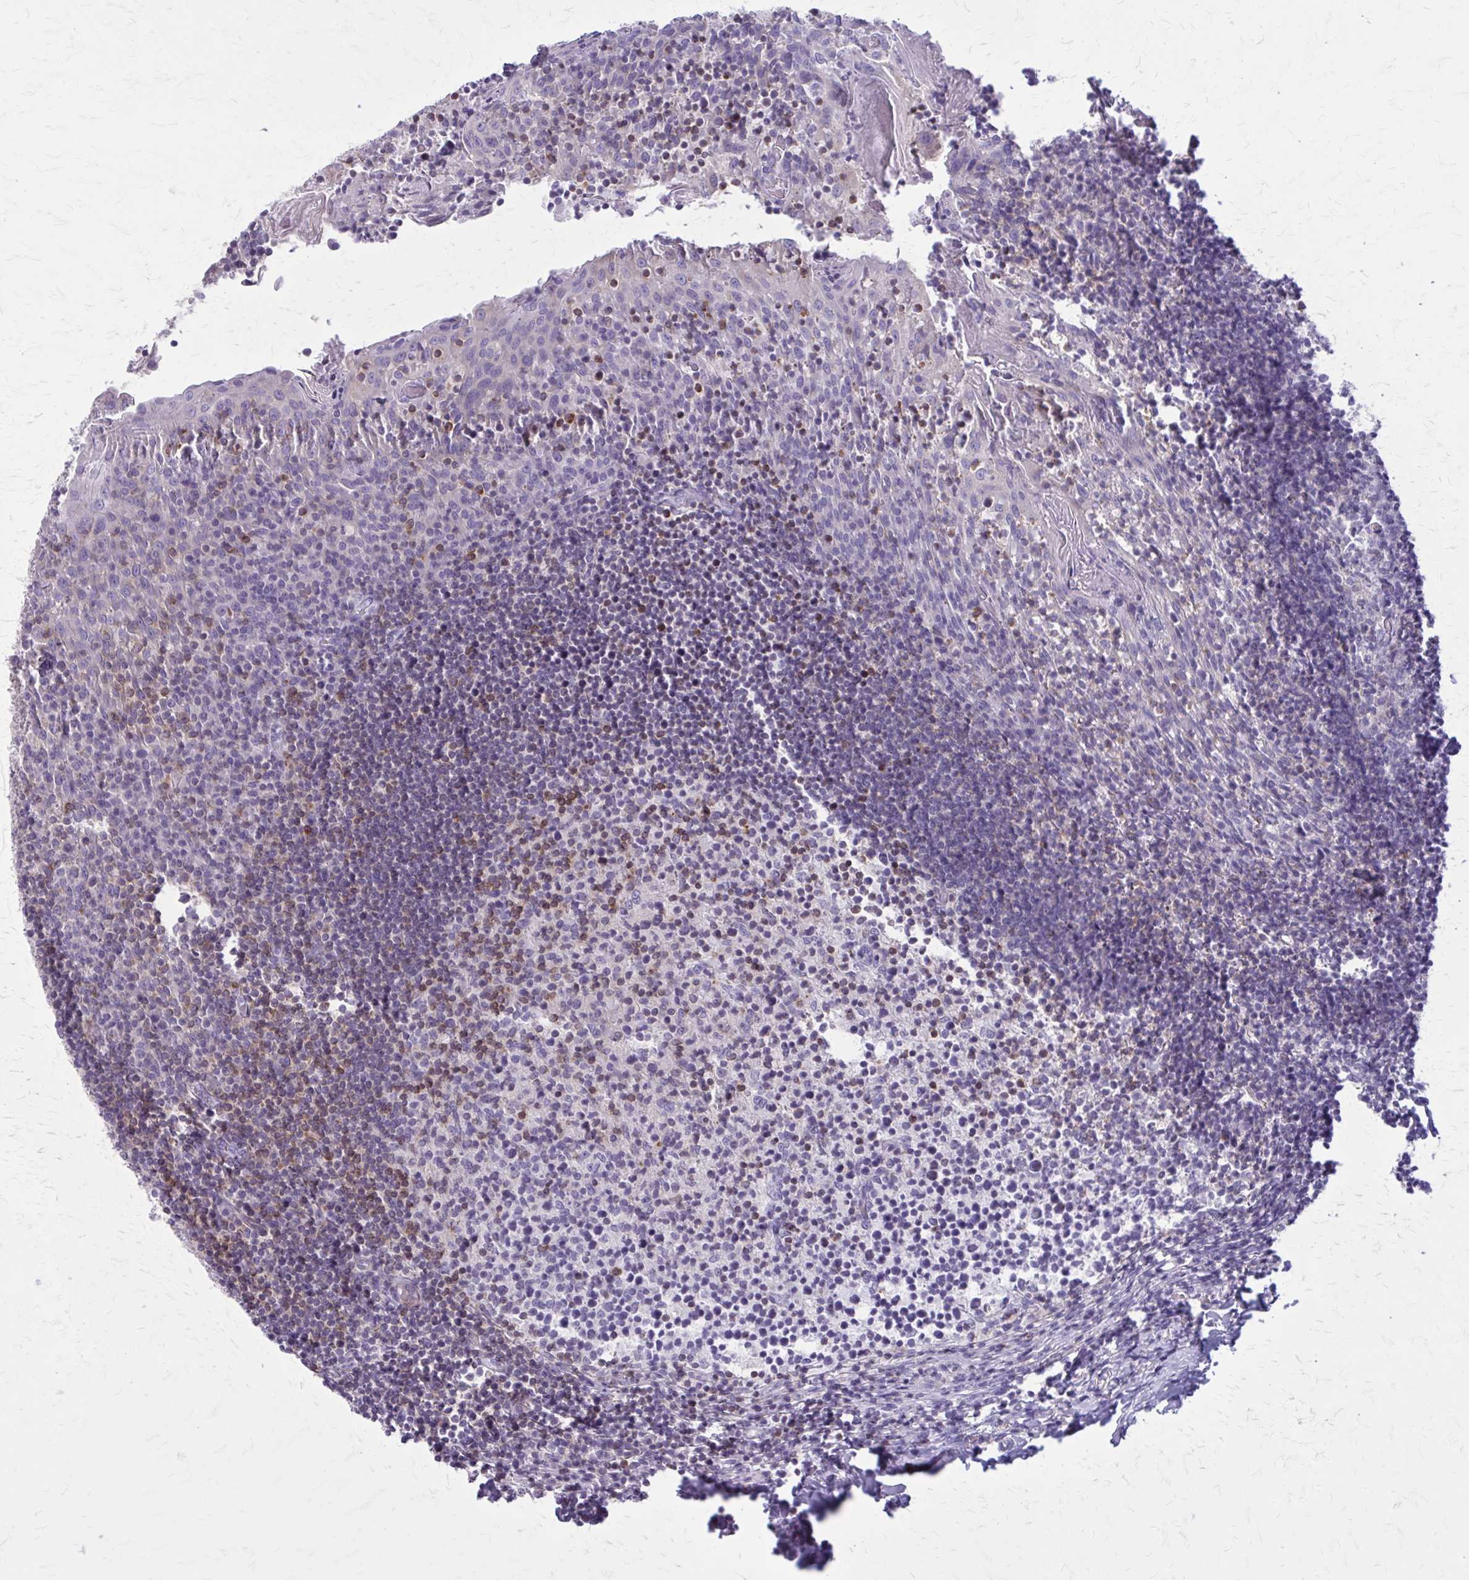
{"staining": {"intensity": "moderate", "quantity": "<25%", "location": "cytoplasmic/membranous"}, "tissue": "tonsil", "cell_type": "Germinal center cells", "image_type": "normal", "snomed": [{"axis": "morphology", "description": "Normal tissue, NOS"}, {"axis": "topography", "description": "Tonsil"}], "caption": "Approximately <25% of germinal center cells in normal tonsil show moderate cytoplasmic/membranous protein staining as visualized by brown immunohistochemical staining.", "gene": "PITPNM1", "patient": {"sex": "female", "age": 10}}